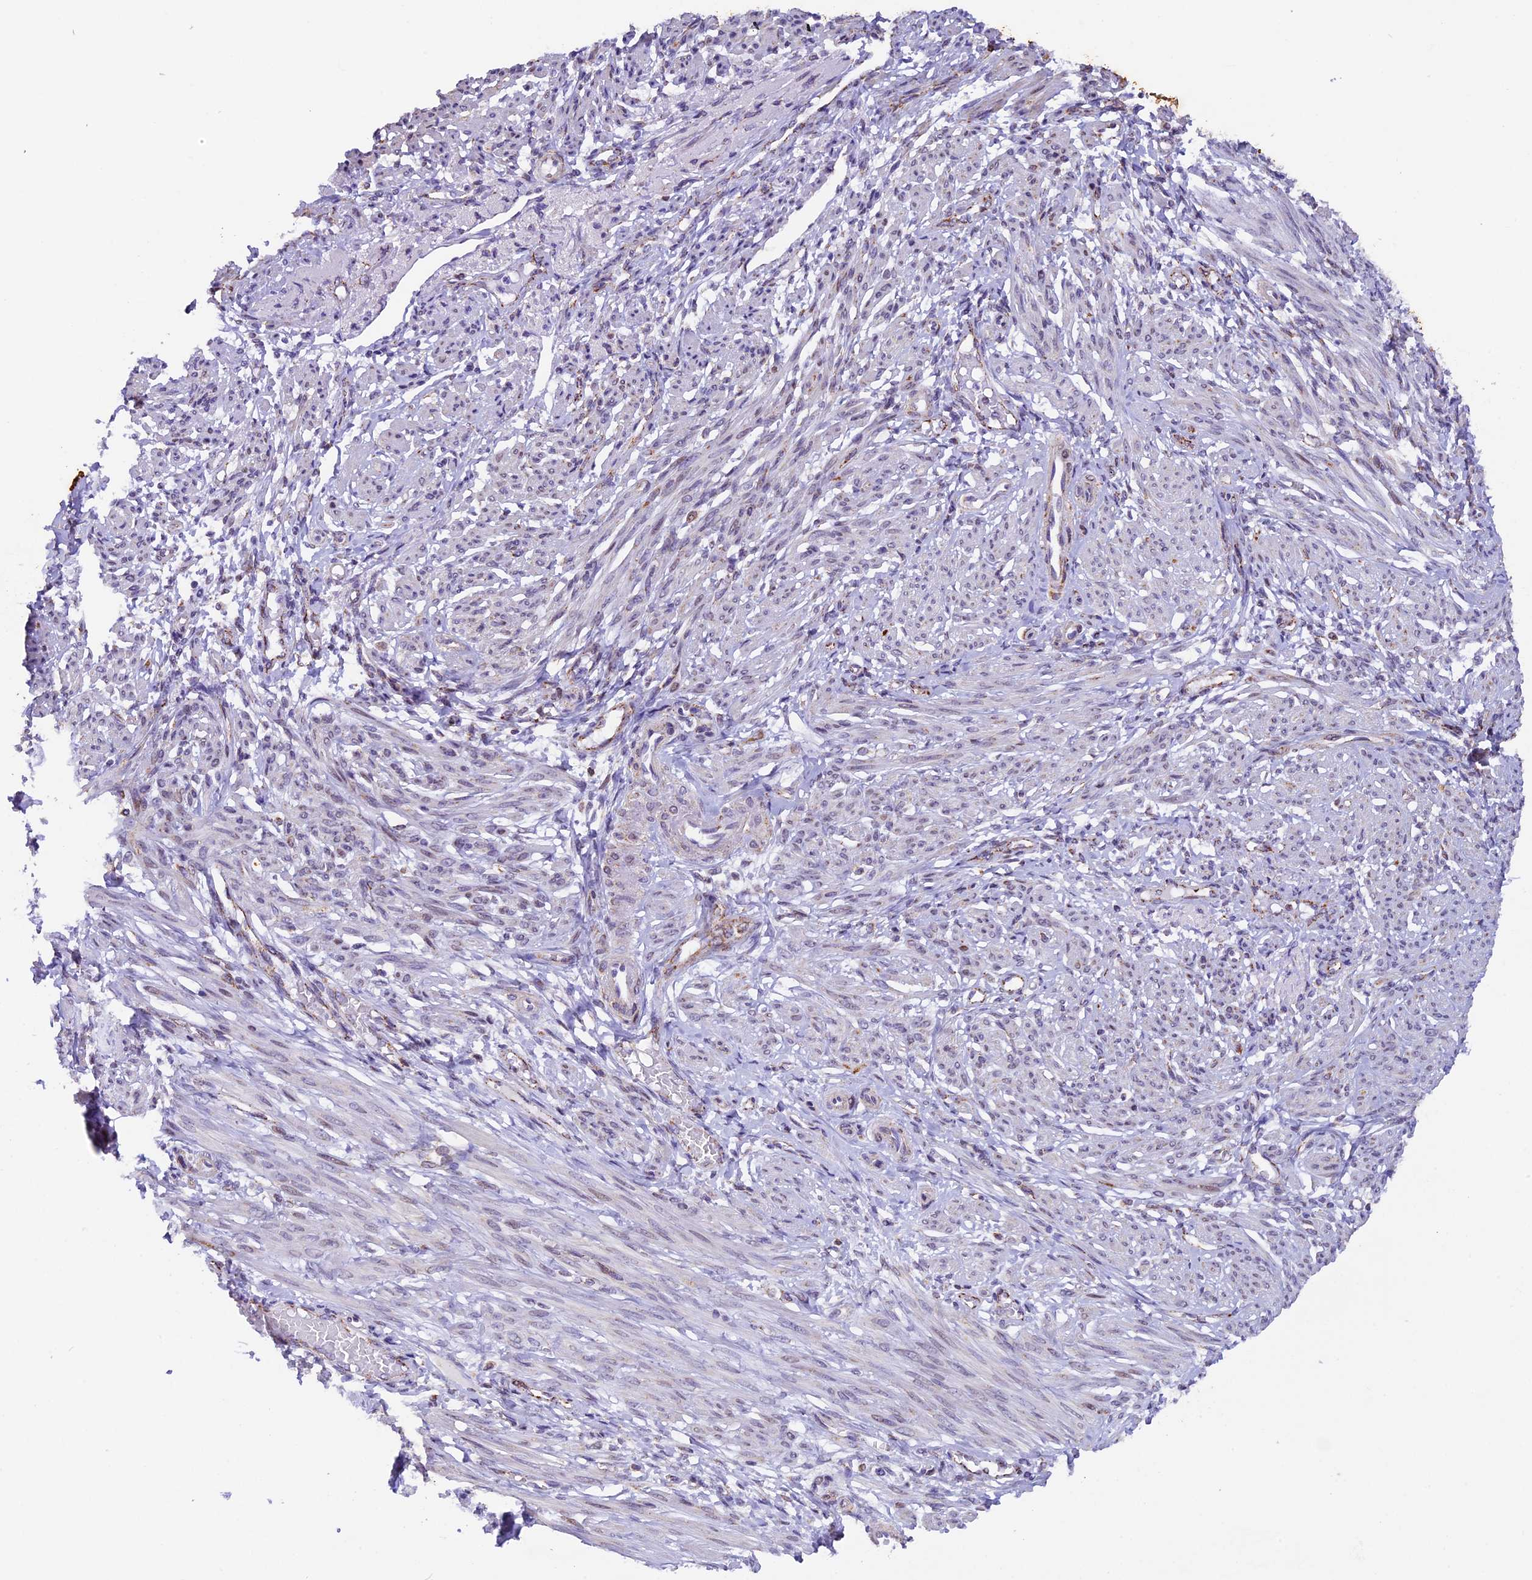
{"staining": {"intensity": "negative", "quantity": "none", "location": "none"}, "tissue": "smooth muscle", "cell_type": "Smooth muscle cells", "image_type": "normal", "snomed": [{"axis": "morphology", "description": "Normal tissue, NOS"}, {"axis": "topography", "description": "Smooth muscle"}], "caption": "Smooth muscle stained for a protein using IHC shows no staining smooth muscle cells.", "gene": "TFAM", "patient": {"sex": "female", "age": 39}}